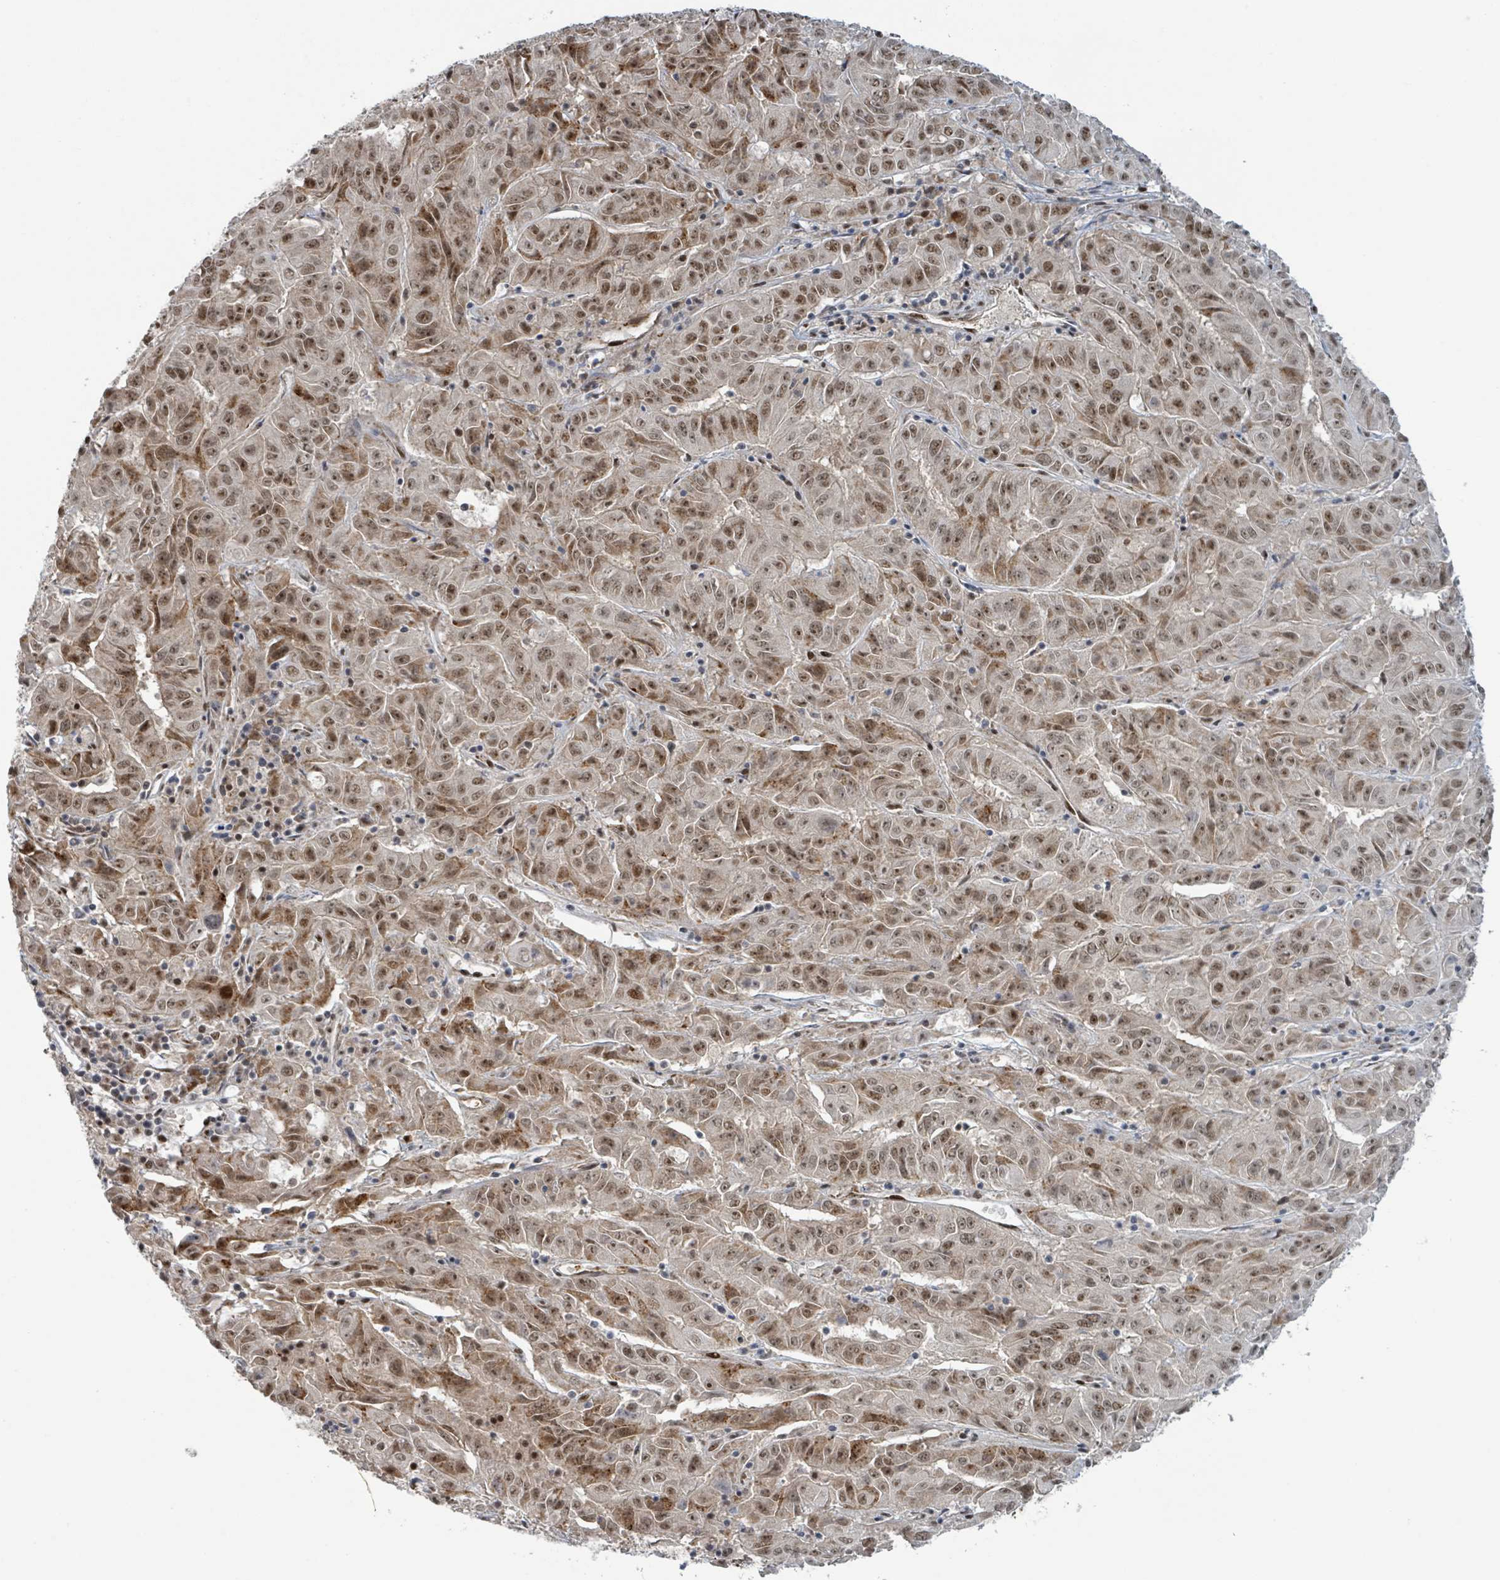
{"staining": {"intensity": "moderate", "quantity": ">75%", "location": "nuclear"}, "tissue": "pancreatic cancer", "cell_type": "Tumor cells", "image_type": "cancer", "snomed": [{"axis": "morphology", "description": "Adenocarcinoma, NOS"}, {"axis": "topography", "description": "Pancreas"}], "caption": "Pancreatic cancer stained for a protein demonstrates moderate nuclear positivity in tumor cells.", "gene": "KLF3", "patient": {"sex": "male", "age": 63}}